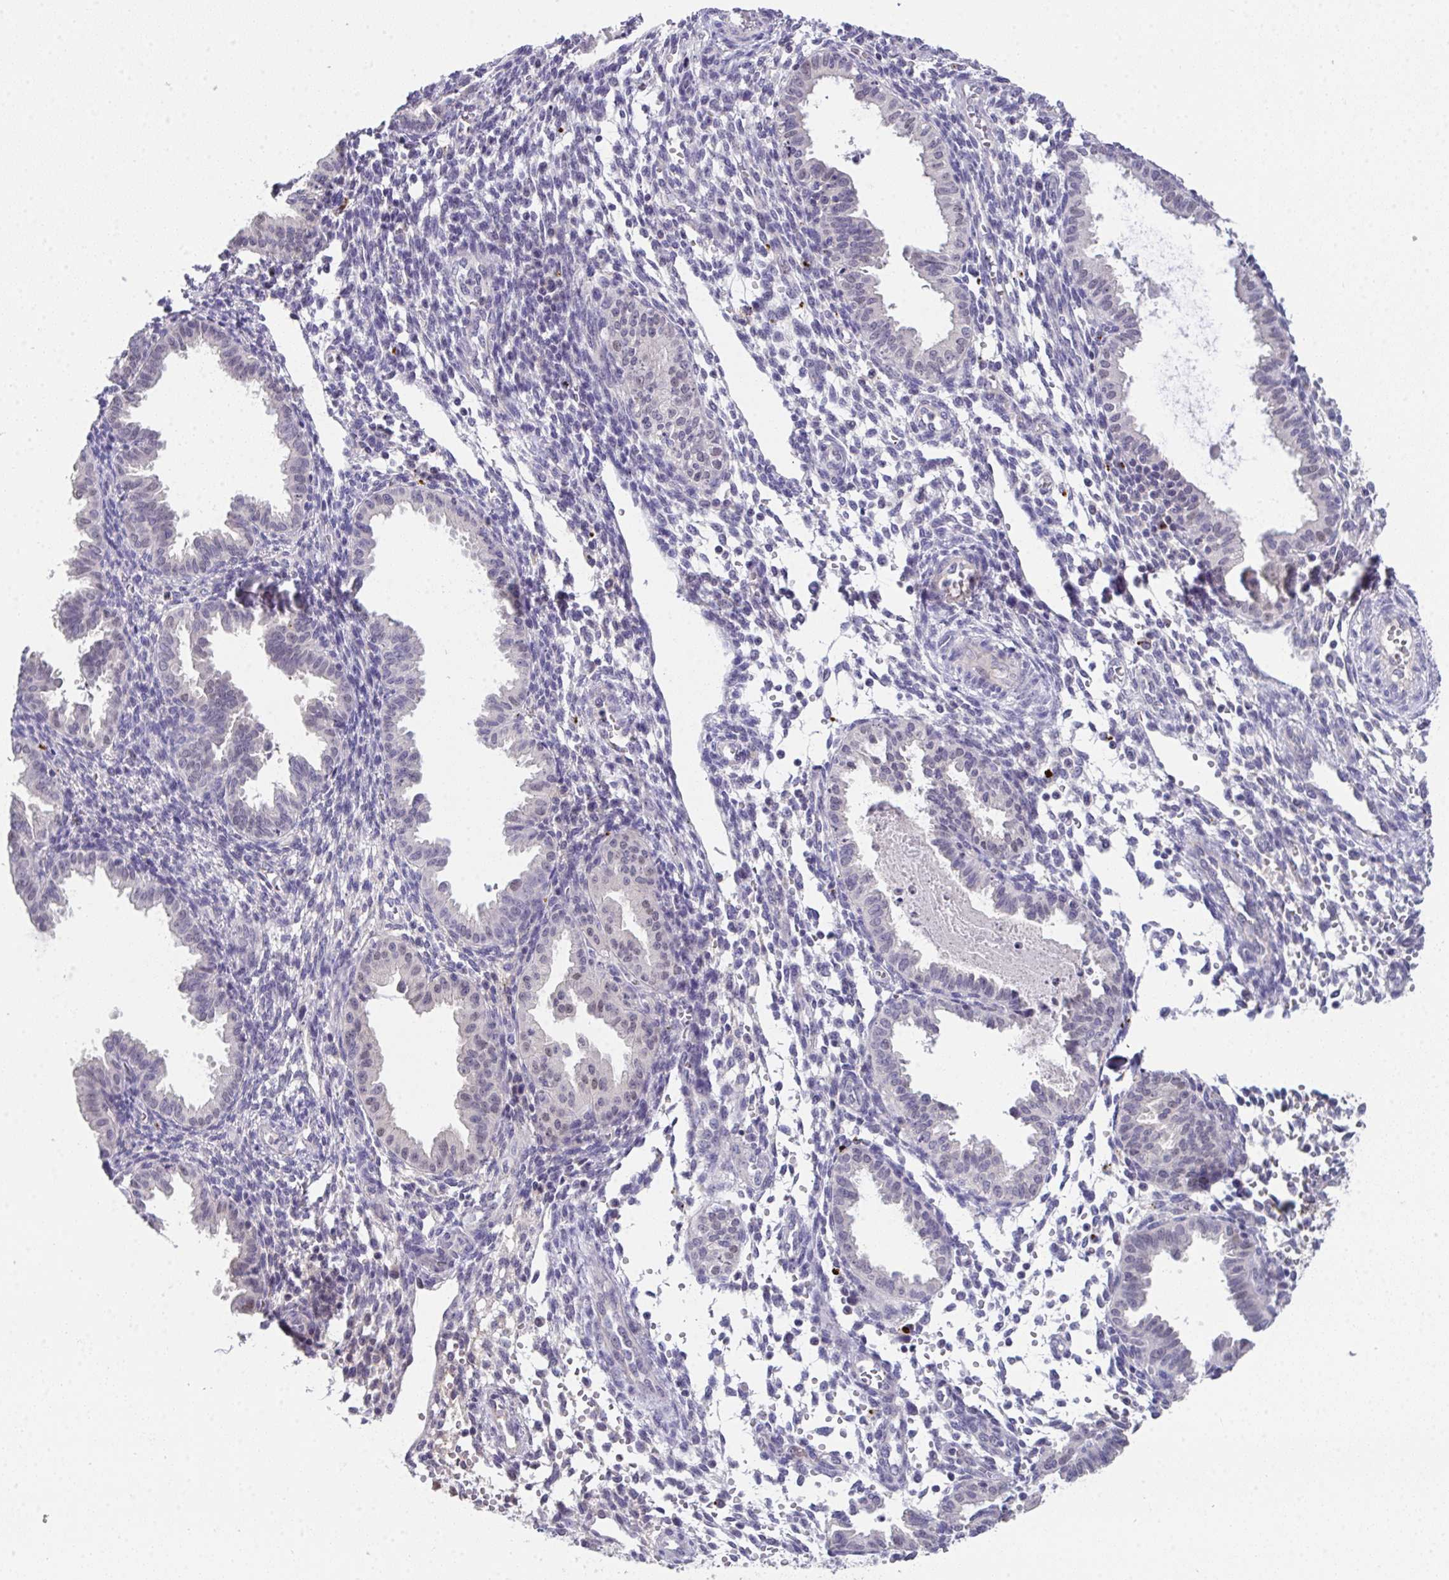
{"staining": {"intensity": "negative", "quantity": "none", "location": "none"}, "tissue": "endometrium", "cell_type": "Cells in endometrial stroma", "image_type": "normal", "snomed": [{"axis": "morphology", "description": "Normal tissue, NOS"}, {"axis": "topography", "description": "Endometrium"}], "caption": "Cells in endometrial stroma are negative for protein expression in unremarkable human endometrium.", "gene": "GLTPD2", "patient": {"sex": "female", "age": 33}}